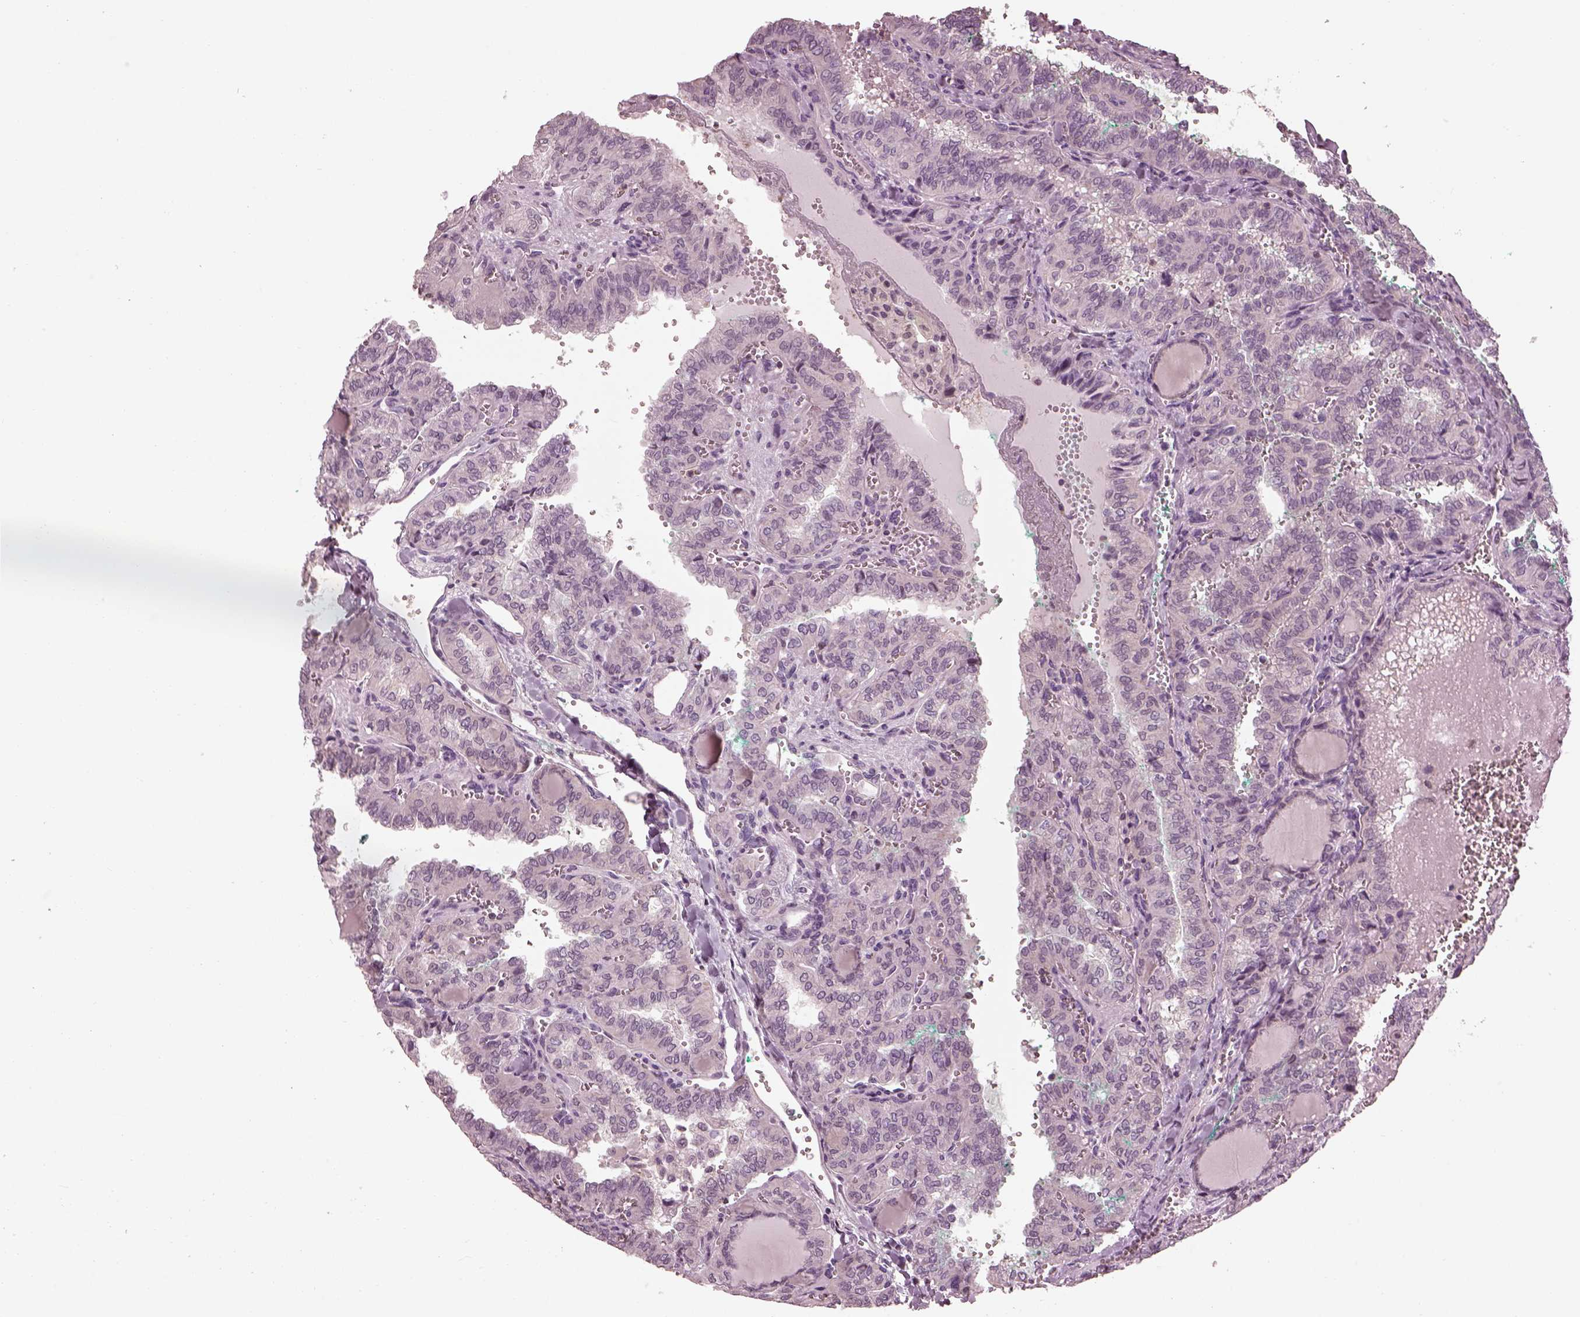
{"staining": {"intensity": "negative", "quantity": "none", "location": "none"}, "tissue": "thyroid cancer", "cell_type": "Tumor cells", "image_type": "cancer", "snomed": [{"axis": "morphology", "description": "Papillary adenocarcinoma, NOS"}, {"axis": "topography", "description": "Thyroid gland"}], "caption": "Tumor cells are negative for protein expression in human thyroid cancer.", "gene": "BFSP1", "patient": {"sex": "female", "age": 41}}